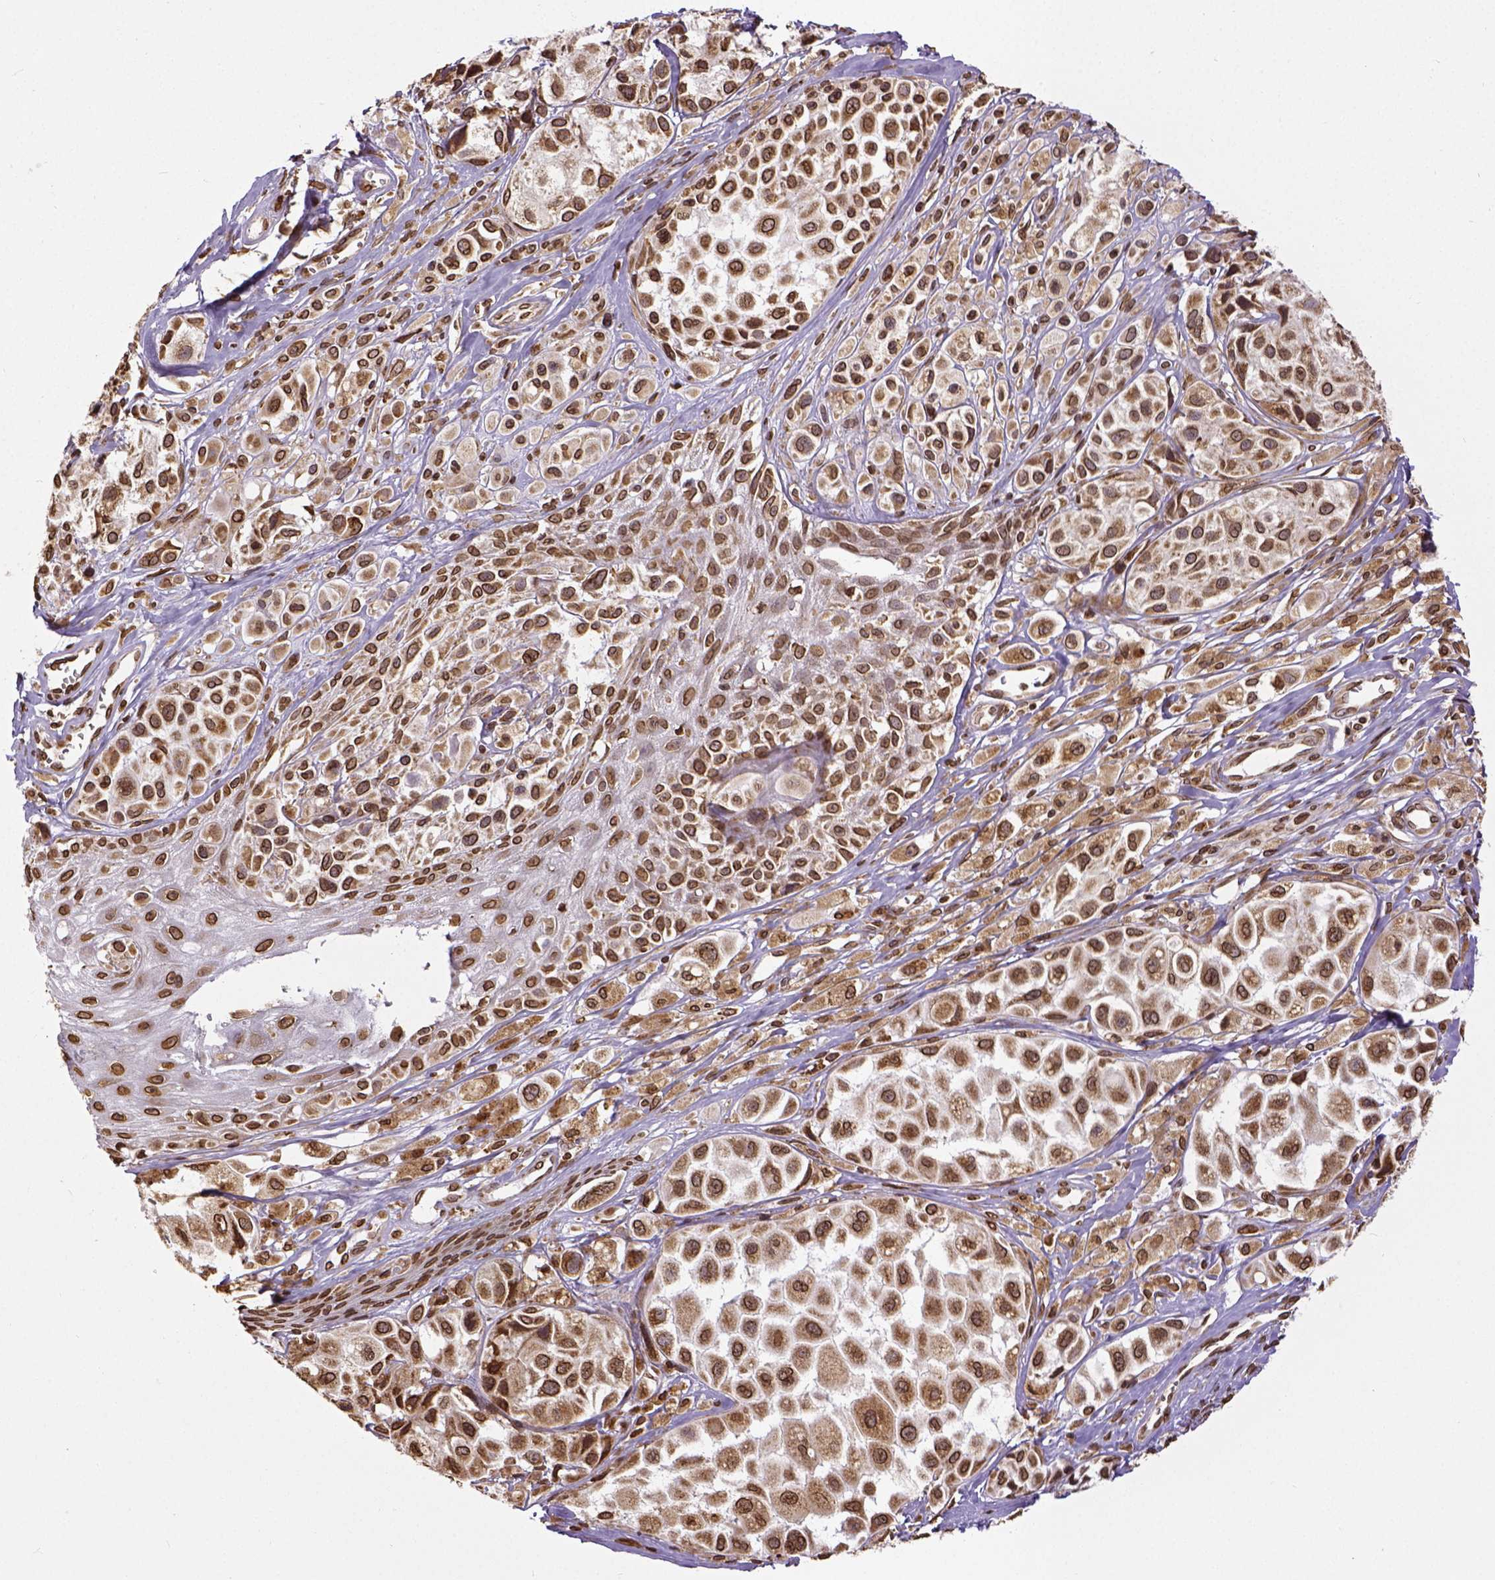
{"staining": {"intensity": "strong", "quantity": ">75%", "location": "cytoplasmic/membranous,nuclear"}, "tissue": "melanoma", "cell_type": "Tumor cells", "image_type": "cancer", "snomed": [{"axis": "morphology", "description": "Malignant melanoma, NOS"}, {"axis": "topography", "description": "Skin"}], "caption": "Brown immunohistochemical staining in human melanoma demonstrates strong cytoplasmic/membranous and nuclear expression in about >75% of tumor cells. Using DAB (brown) and hematoxylin (blue) stains, captured at high magnification using brightfield microscopy.", "gene": "MTDH", "patient": {"sex": "male", "age": 77}}